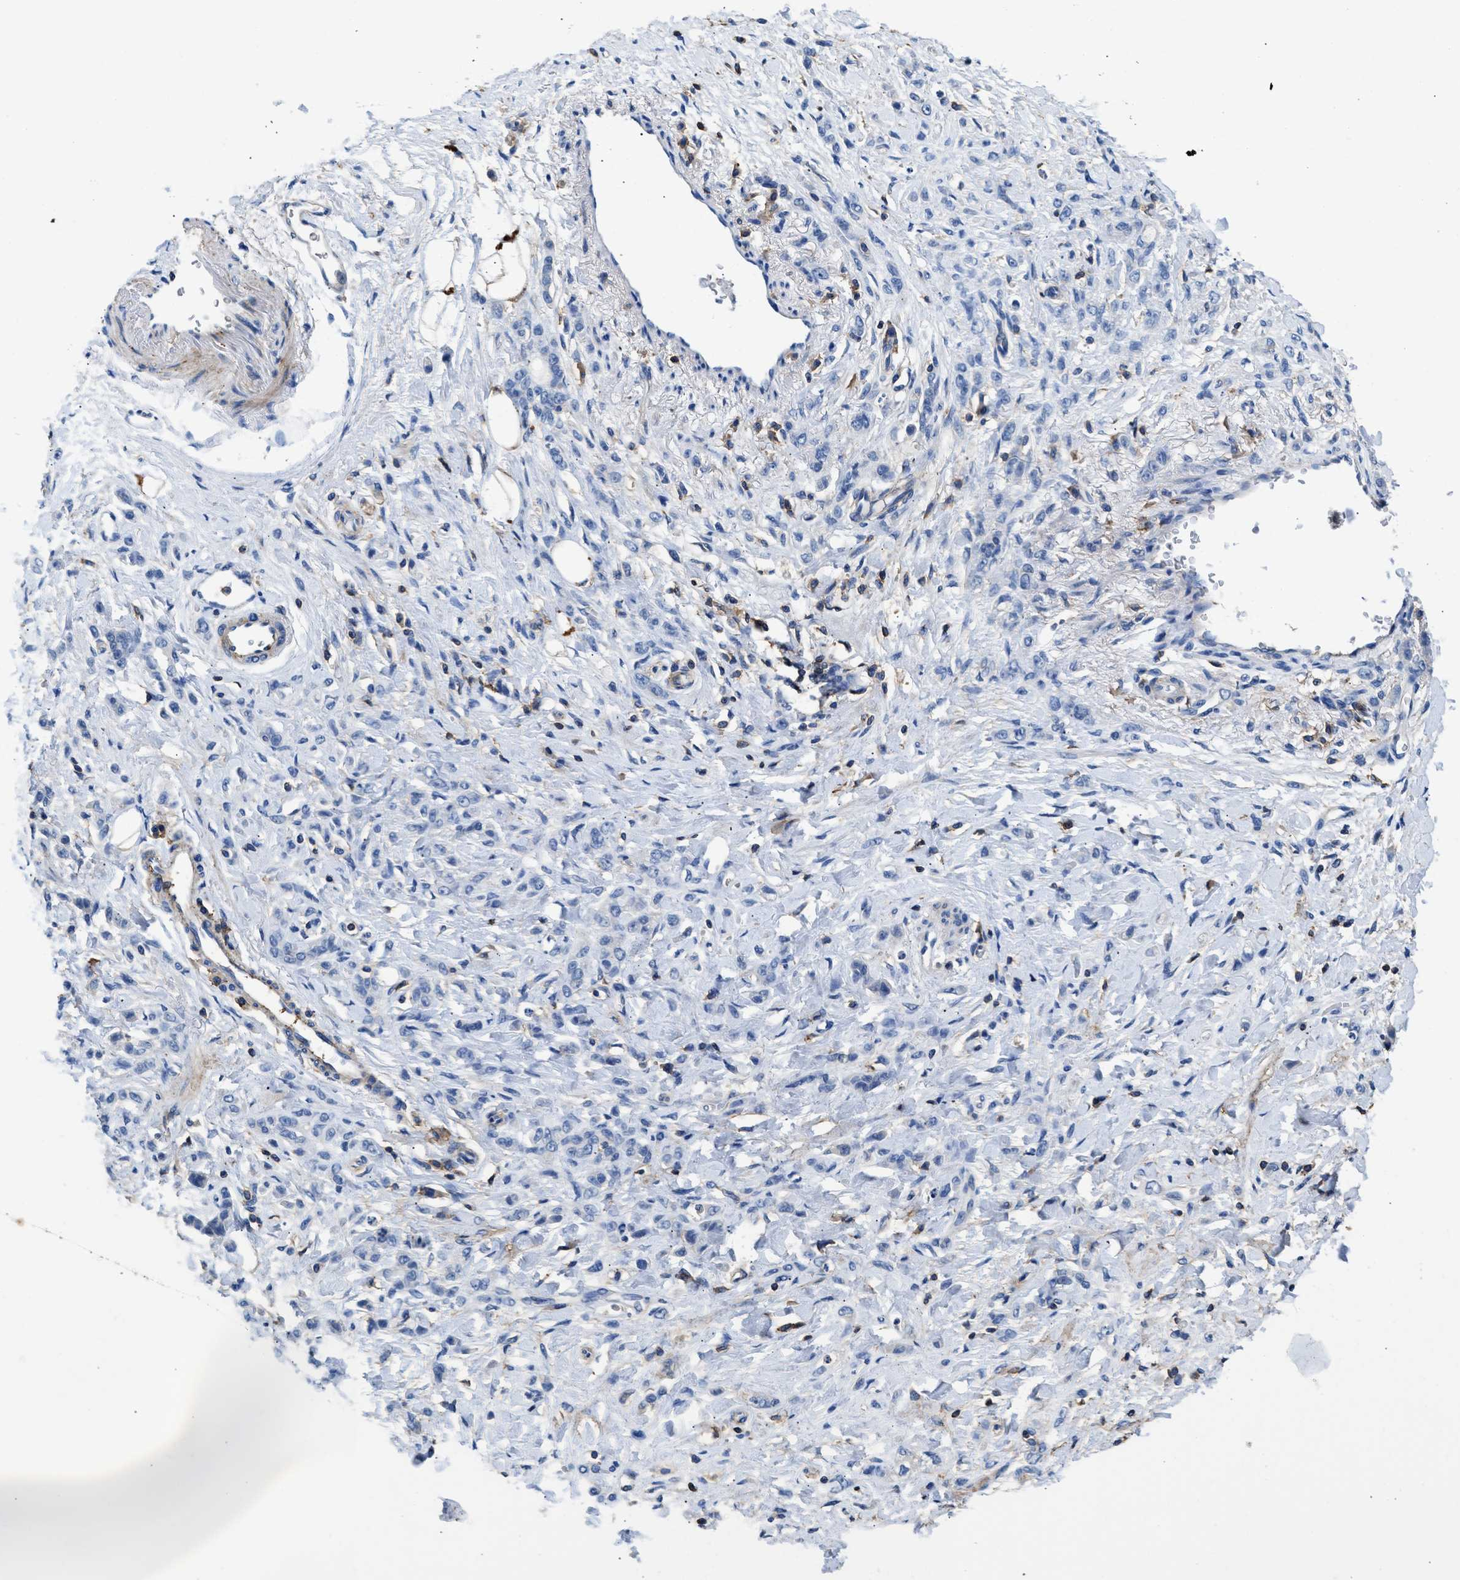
{"staining": {"intensity": "negative", "quantity": "none", "location": "none"}, "tissue": "stomach cancer", "cell_type": "Tumor cells", "image_type": "cancer", "snomed": [{"axis": "morphology", "description": "Normal tissue, NOS"}, {"axis": "morphology", "description": "Adenocarcinoma, NOS"}, {"axis": "topography", "description": "Stomach"}], "caption": "This histopathology image is of stomach adenocarcinoma stained with IHC to label a protein in brown with the nuclei are counter-stained blue. There is no positivity in tumor cells.", "gene": "KCNQ4", "patient": {"sex": "male", "age": 82}}